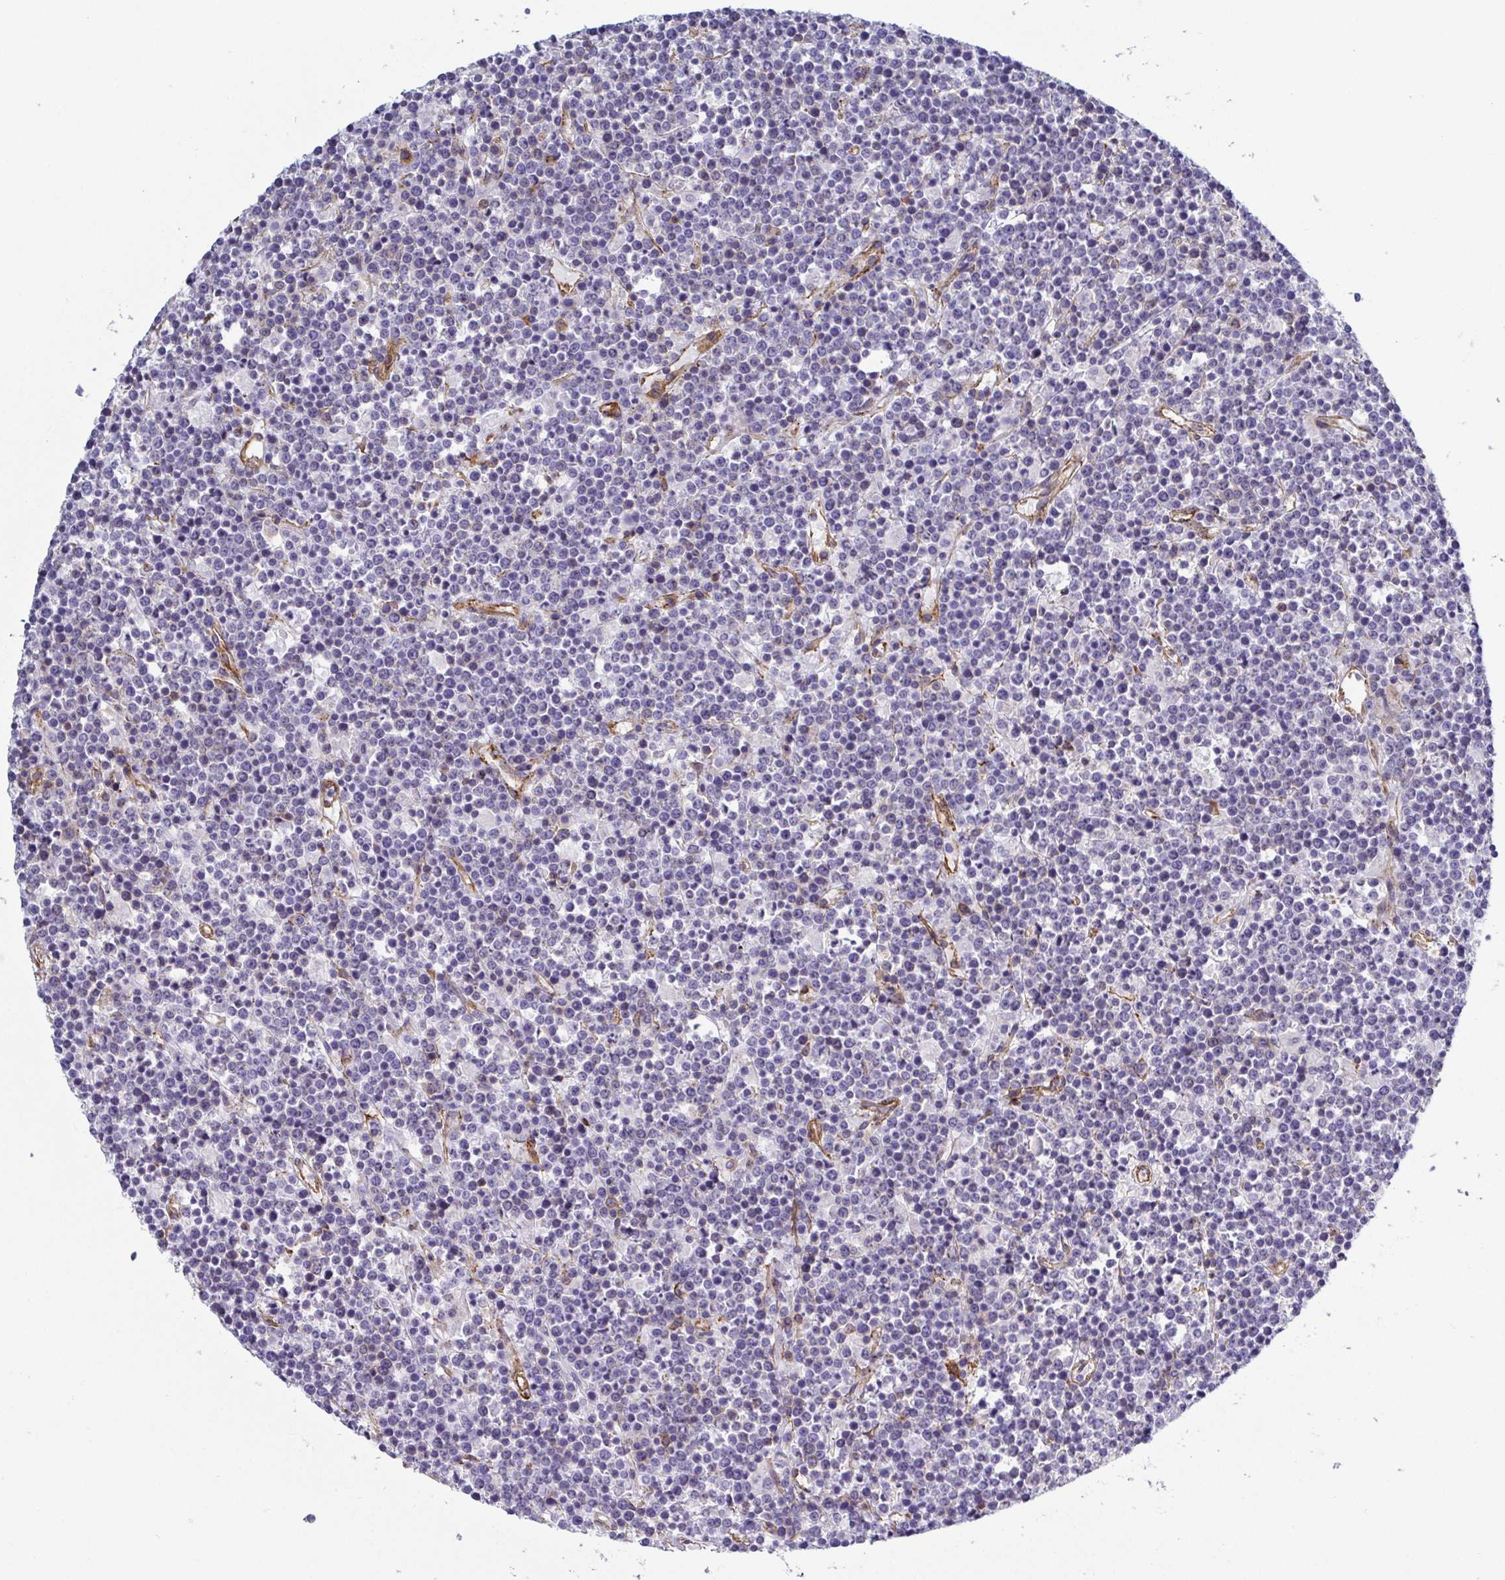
{"staining": {"intensity": "negative", "quantity": "none", "location": "none"}, "tissue": "lymphoma", "cell_type": "Tumor cells", "image_type": "cancer", "snomed": [{"axis": "morphology", "description": "Malignant lymphoma, non-Hodgkin's type, High grade"}, {"axis": "topography", "description": "Ovary"}], "caption": "Immunohistochemistry (IHC) histopathology image of lymphoma stained for a protein (brown), which reveals no positivity in tumor cells. (Brightfield microscopy of DAB IHC at high magnification).", "gene": "LIMA1", "patient": {"sex": "female", "age": 56}}